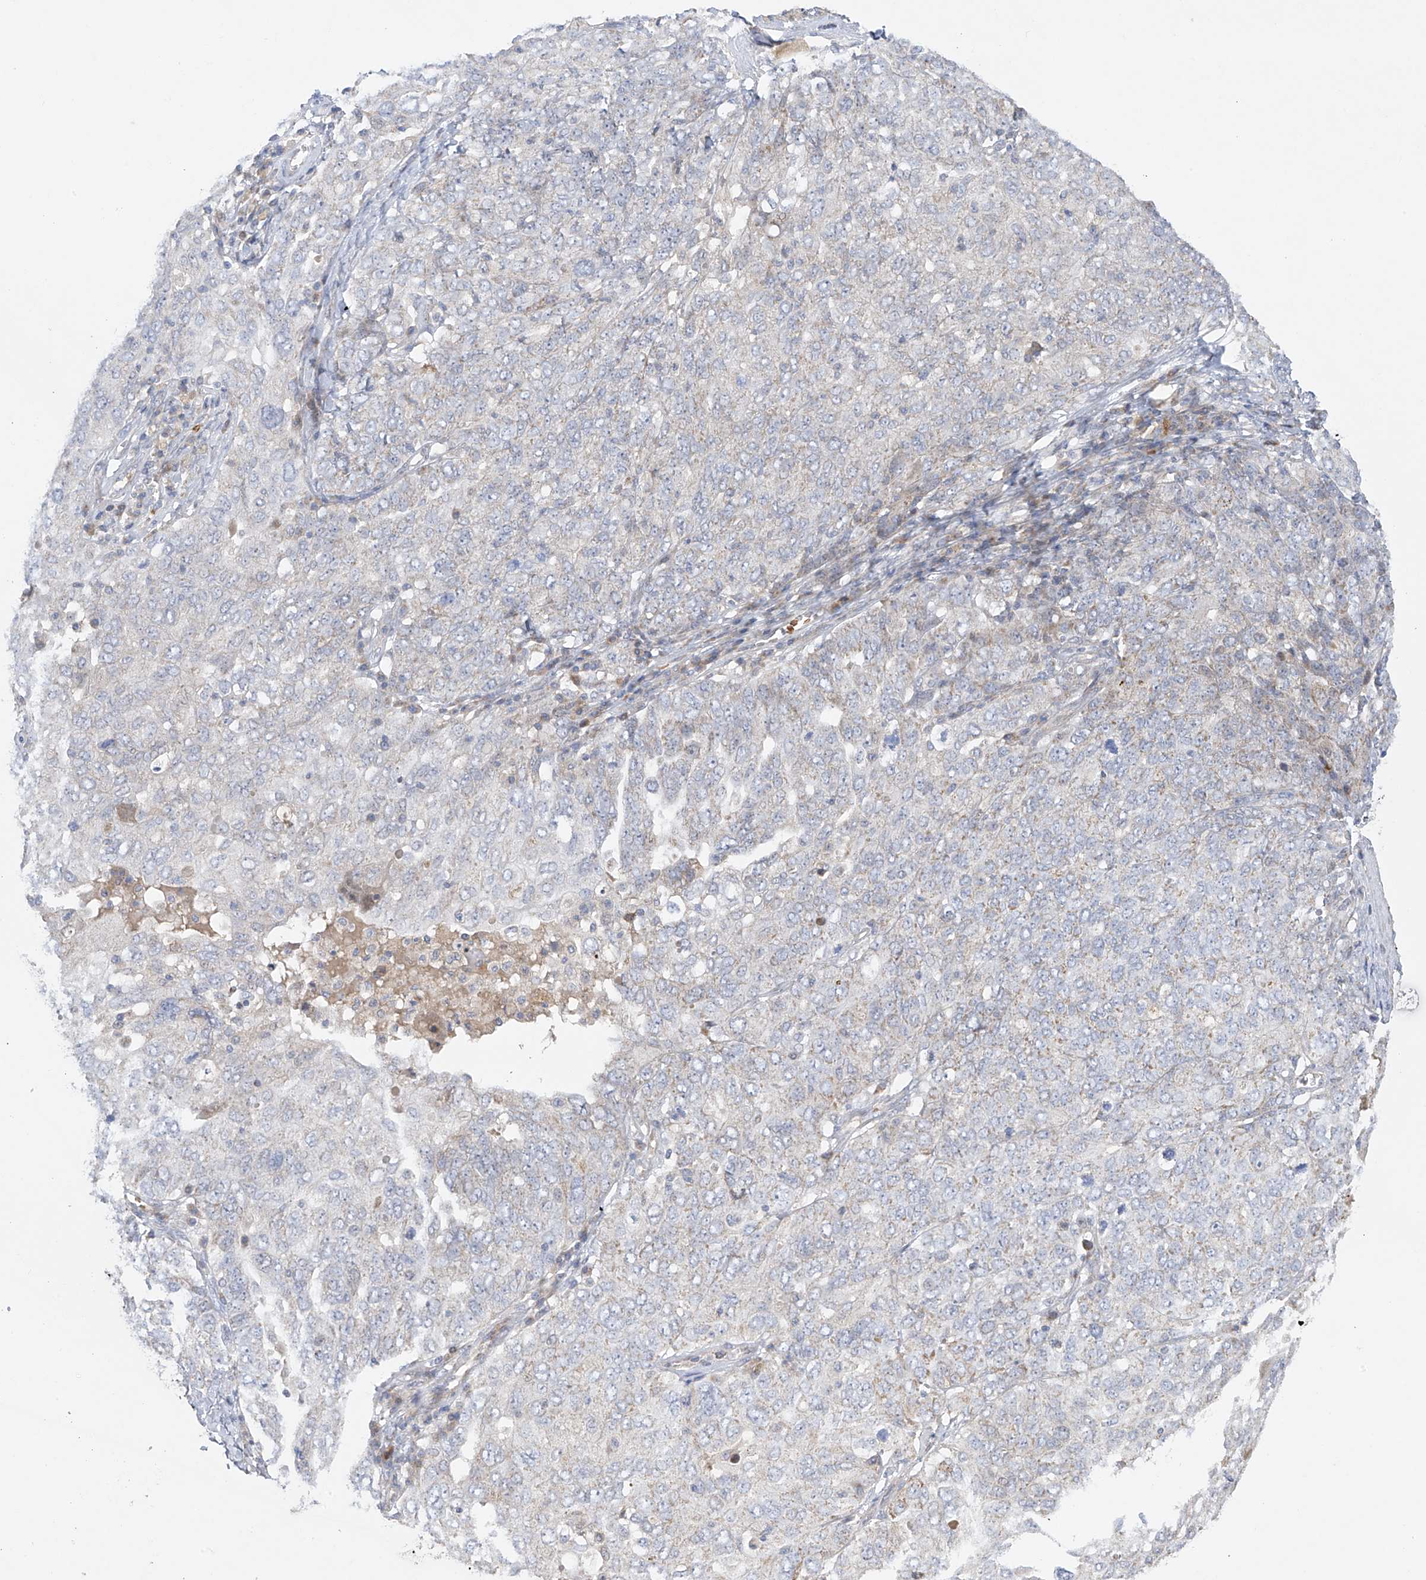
{"staining": {"intensity": "weak", "quantity": "<25%", "location": "cytoplasmic/membranous"}, "tissue": "ovarian cancer", "cell_type": "Tumor cells", "image_type": "cancer", "snomed": [{"axis": "morphology", "description": "Carcinoma, endometroid"}, {"axis": "topography", "description": "Ovary"}], "caption": "Immunohistochemistry of ovarian endometroid carcinoma reveals no expression in tumor cells.", "gene": "METTL18", "patient": {"sex": "female", "age": 62}}